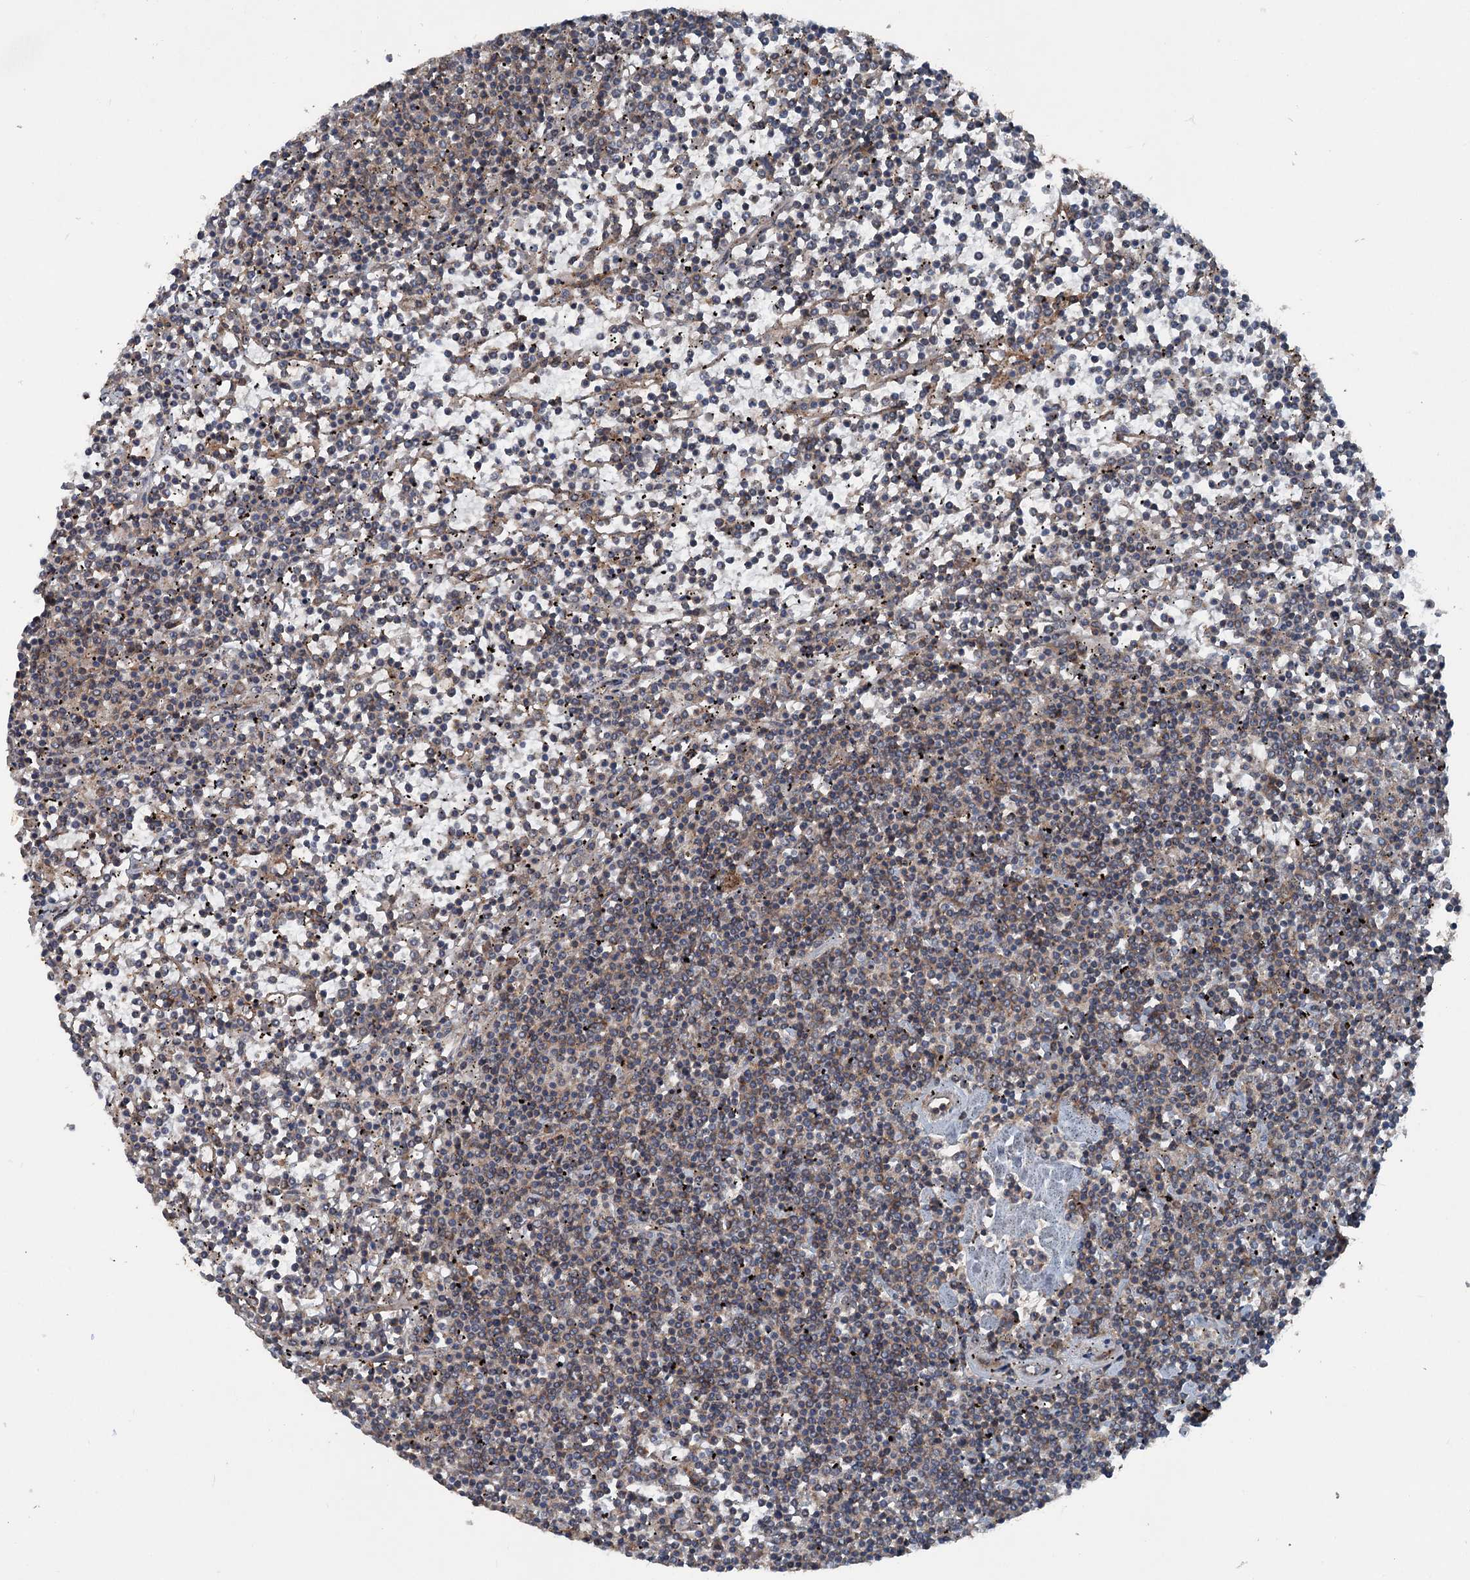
{"staining": {"intensity": "weak", "quantity": "25%-75%", "location": "cytoplasmic/membranous"}, "tissue": "lymphoma", "cell_type": "Tumor cells", "image_type": "cancer", "snomed": [{"axis": "morphology", "description": "Malignant lymphoma, non-Hodgkin's type, Low grade"}, {"axis": "topography", "description": "Spleen"}], "caption": "IHC of human lymphoma demonstrates low levels of weak cytoplasmic/membranous expression in about 25%-75% of tumor cells.", "gene": "RNF214", "patient": {"sex": "female", "age": 19}}